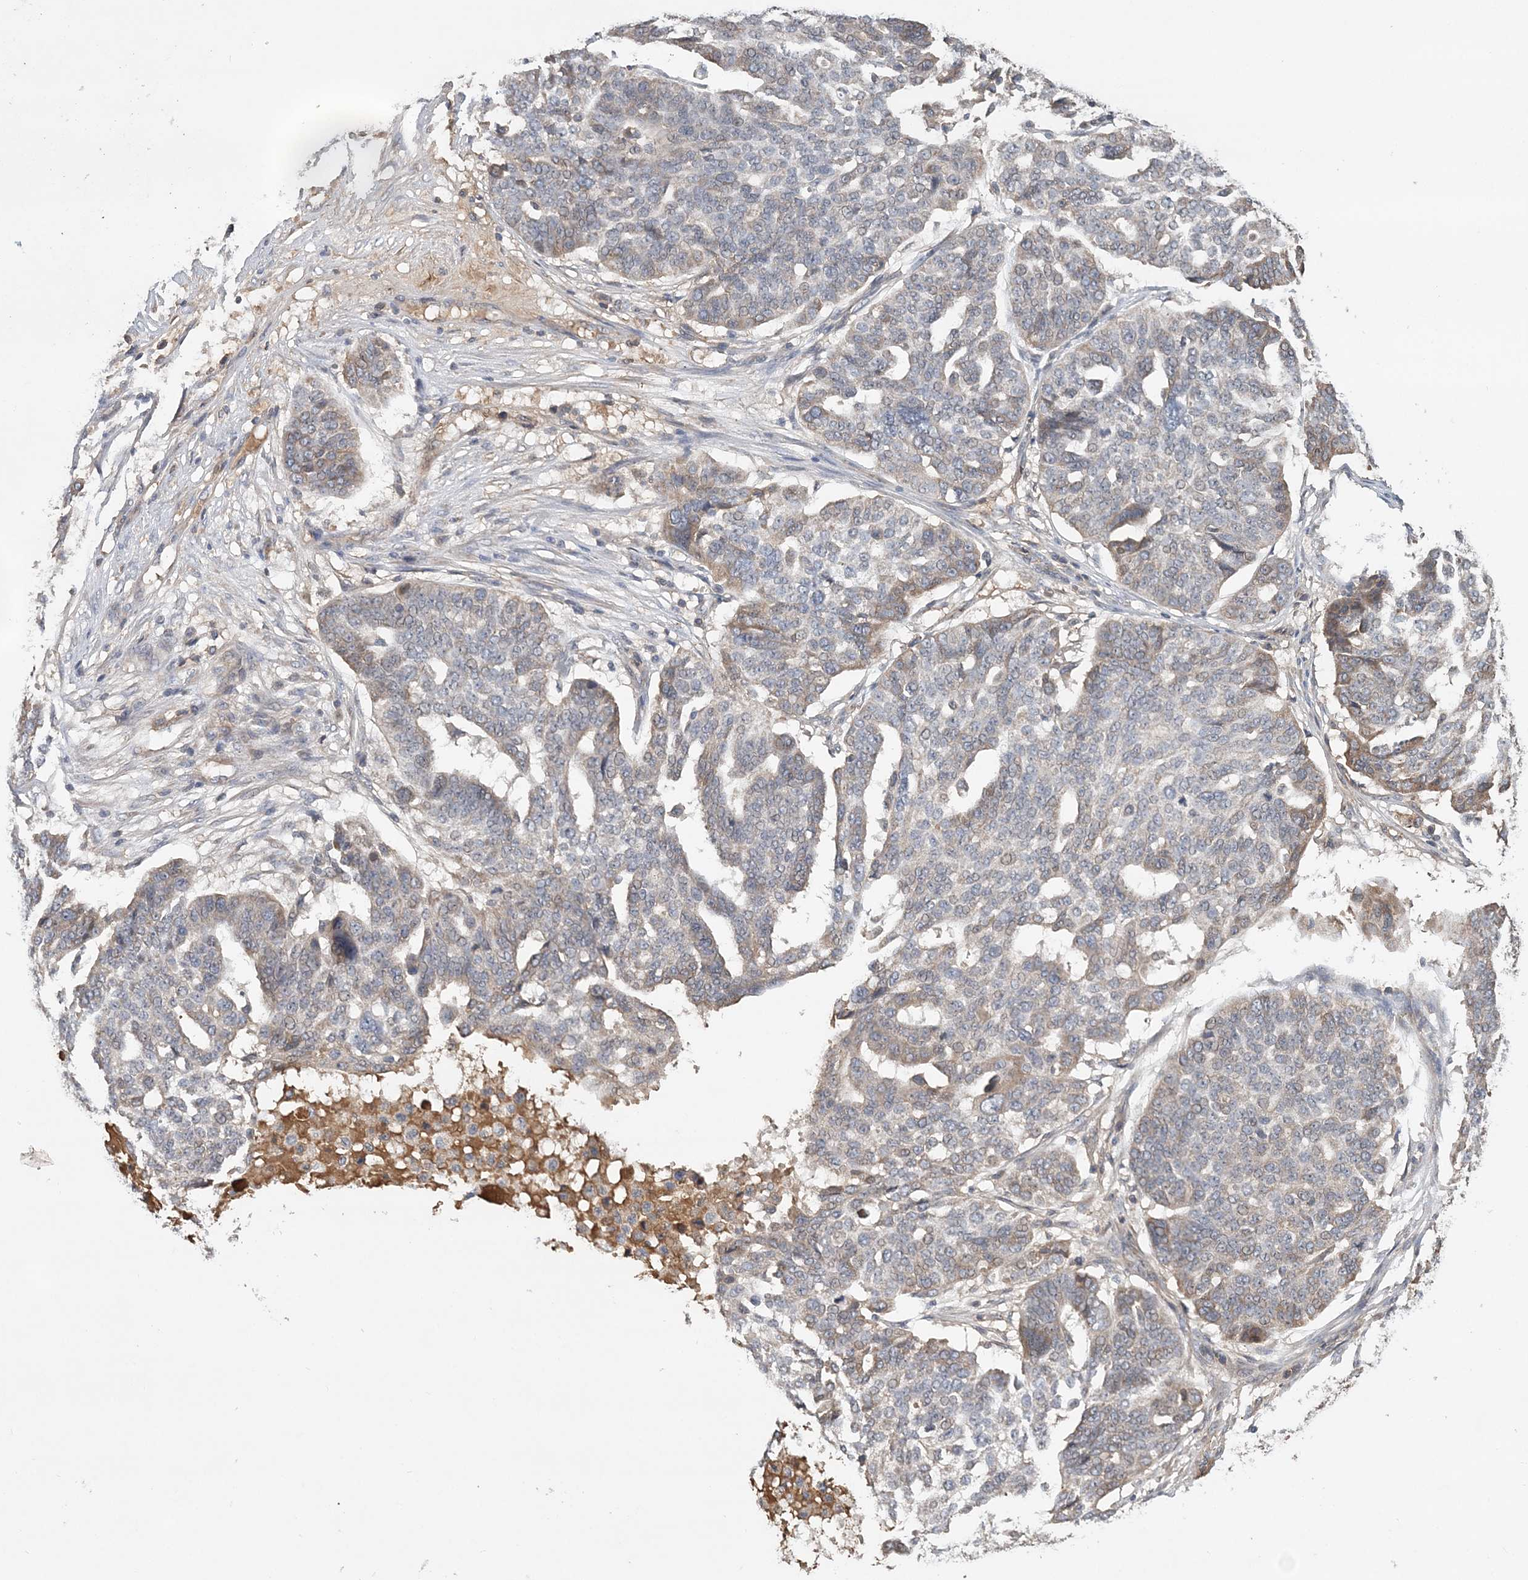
{"staining": {"intensity": "weak", "quantity": "<25%", "location": "cytoplasmic/membranous"}, "tissue": "ovarian cancer", "cell_type": "Tumor cells", "image_type": "cancer", "snomed": [{"axis": "morphology", "description": "Cystadenocarcinoma, serous, NOS"}, {"axis": "topography", "description": "Ovary"}], "caption": "Human ovarian serous cystadenocarcinoma stained for a protein using immunohistochemistry (IHC) displays no expression in tumor cells.", "gene": "SYCP3", "patient": {"sex": "female", "age": 59}}